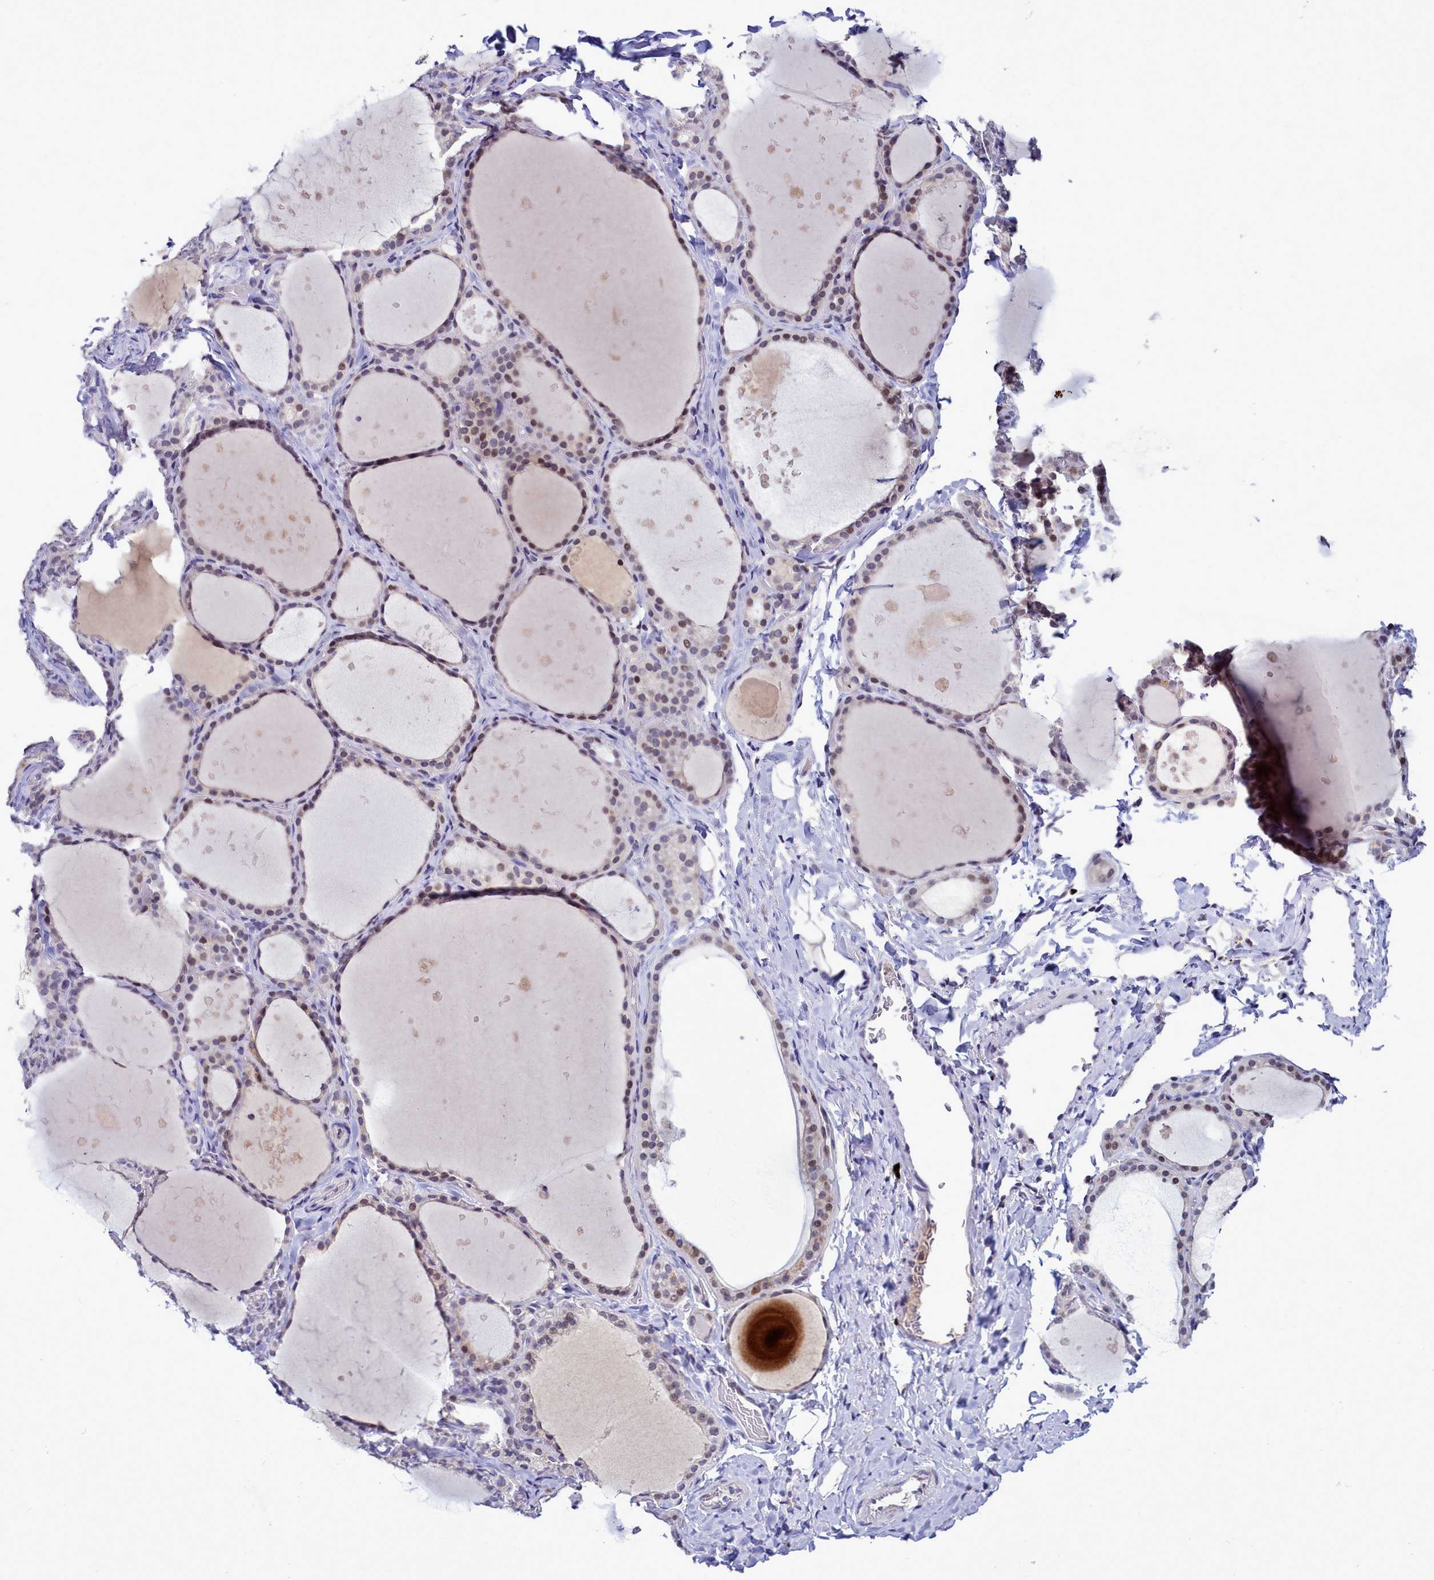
{"staining": {"intensity": "moderate", "quantity": "25%-75%", "location": "nuclear"}, "tissue": "thyroid gland", "cell_type": "Glandular cells", "image_type": "normal", "snomed": [{"axis": "morphology", "description": "Normal tissue, NOS"}, {"axis": "topography", "description": "Thyroid gland"}], "caption": "Moderate nuclear staining is appreciated in approximately 25%-75% of glandular cells in benign thyroid gland.", "gene": "POM121L2", "patient": {"sex": "female", "age": 44}}